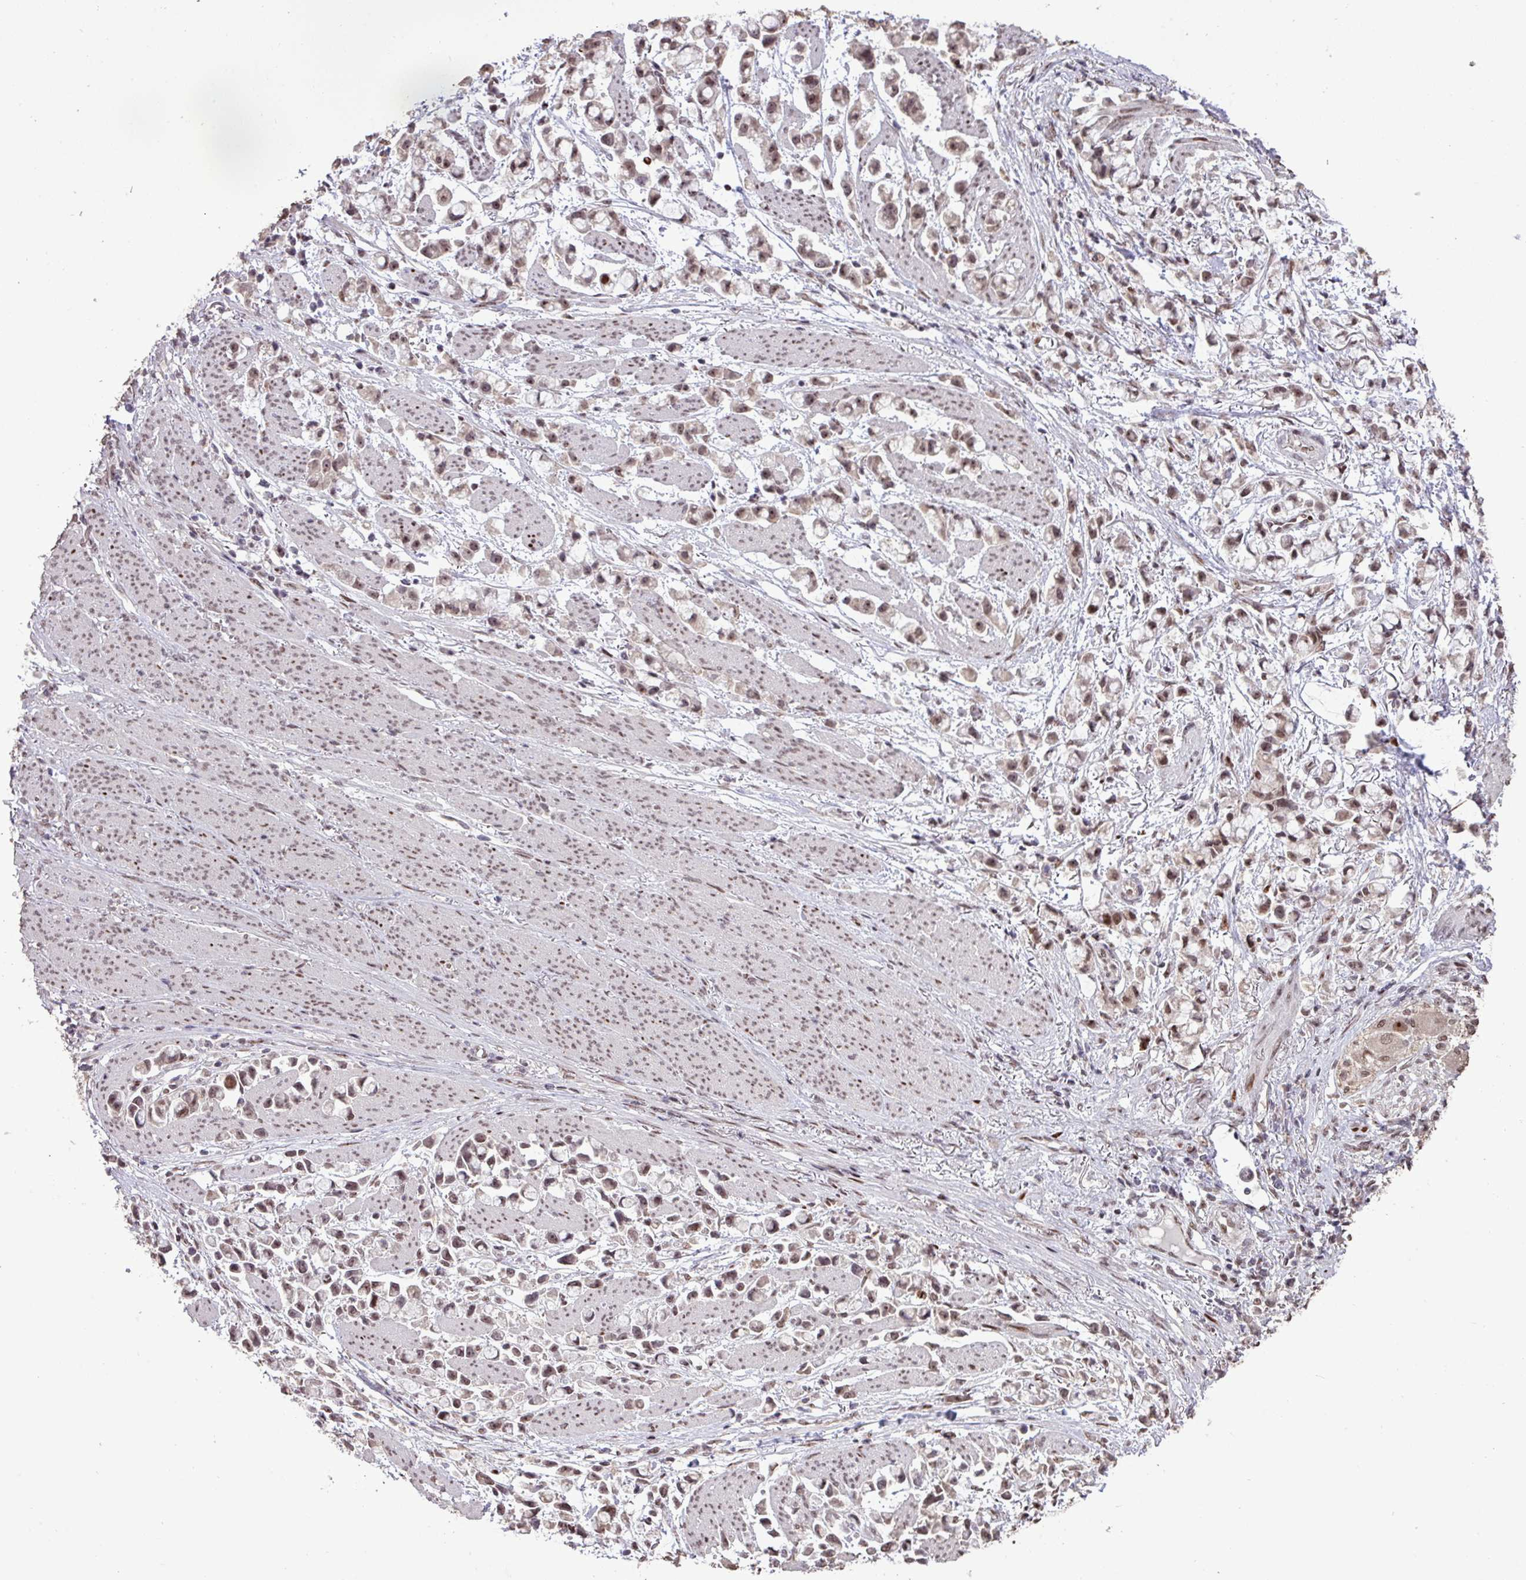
{"staining": {"intensity": "weak", "quantity": ">75%", "location": "nuclear"}, "tissue": "stomach cancer", "cell_type": "Tumor cells", "image_type": "cancer", "snomed": [{"axis": "morphology", "description": "Adenocarcinoma, NOS"}, {"axis": "topography", "description": "Stomach"}], "caption": "Protein expression analysis of stomach cancer (adenocarcinoma) demonstrates weak nuclear staining in approximately >75% of tumor cells.", "gene": "ZNF709", "patient": {"sex": "female", "age": 81}}